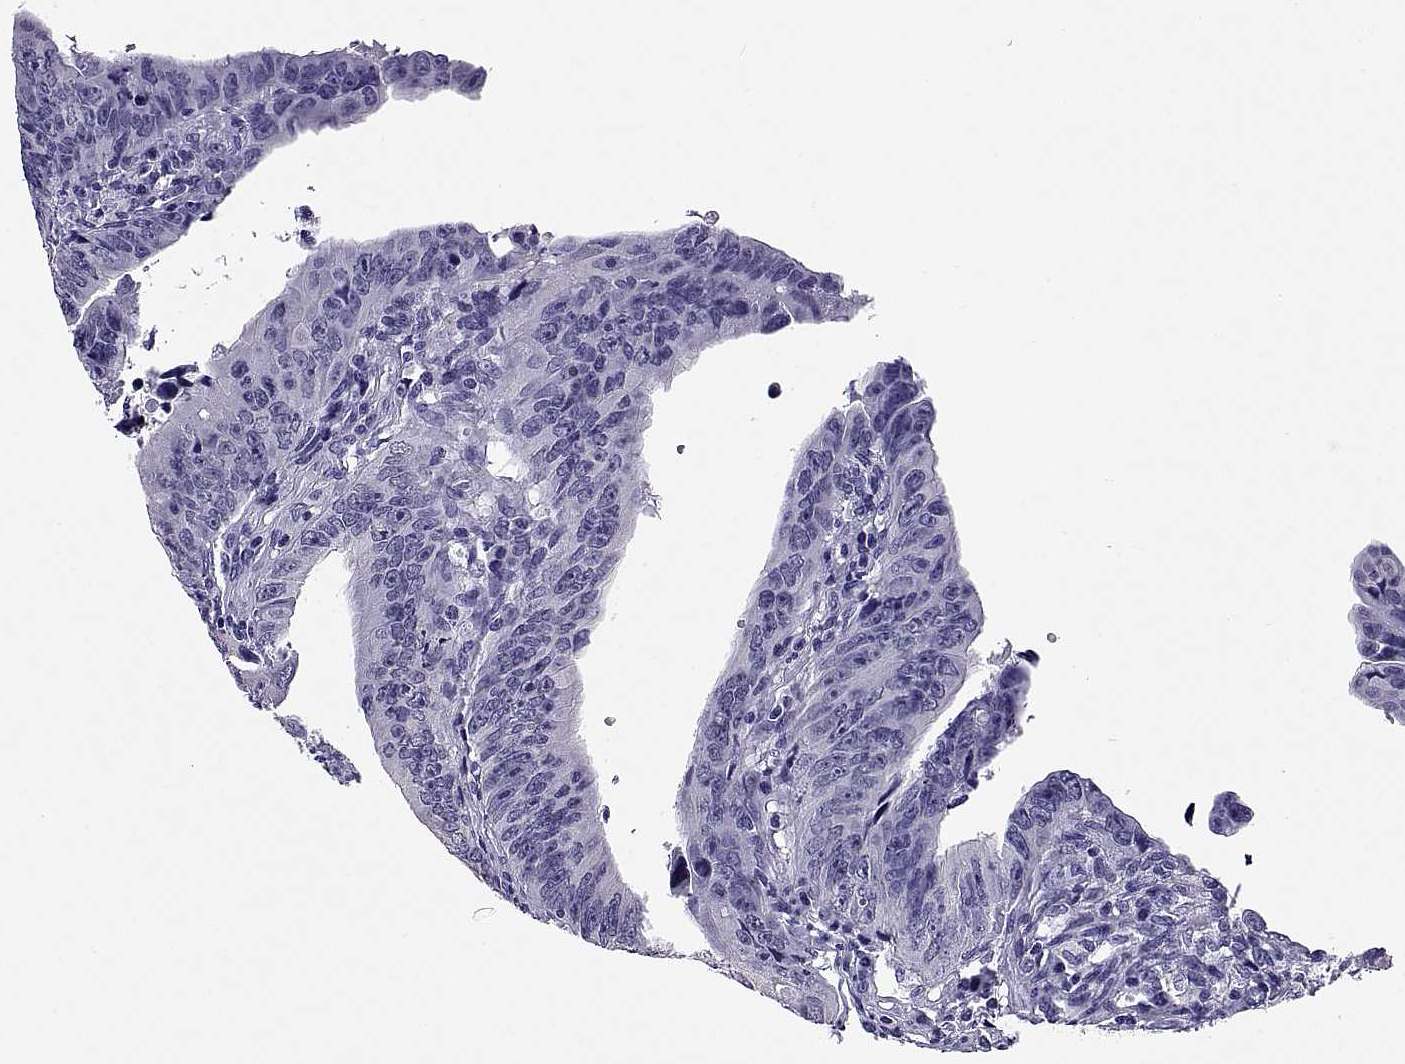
{"staining": {"intensity": "negative", "quantity": "none", "location": "none"}, "tissue": "colorectal cancer", "cell_type": "Tumor cells", "image_type": "cancer", "snomed": [{"axis": "morphology", "description": "Adenocarcinoma, NOS"}, {"axis": "topography", "description": "Colon"}], "caption": "DAB (3,3'-diaminobenzidine) immunohistochemical staining of human colorectal cancer (adenocarcinoma) demonstrates no significant positivity in tumor cells.", "gene": "TGFBR3L", "patient": {"sex": "female", "age": 87}}